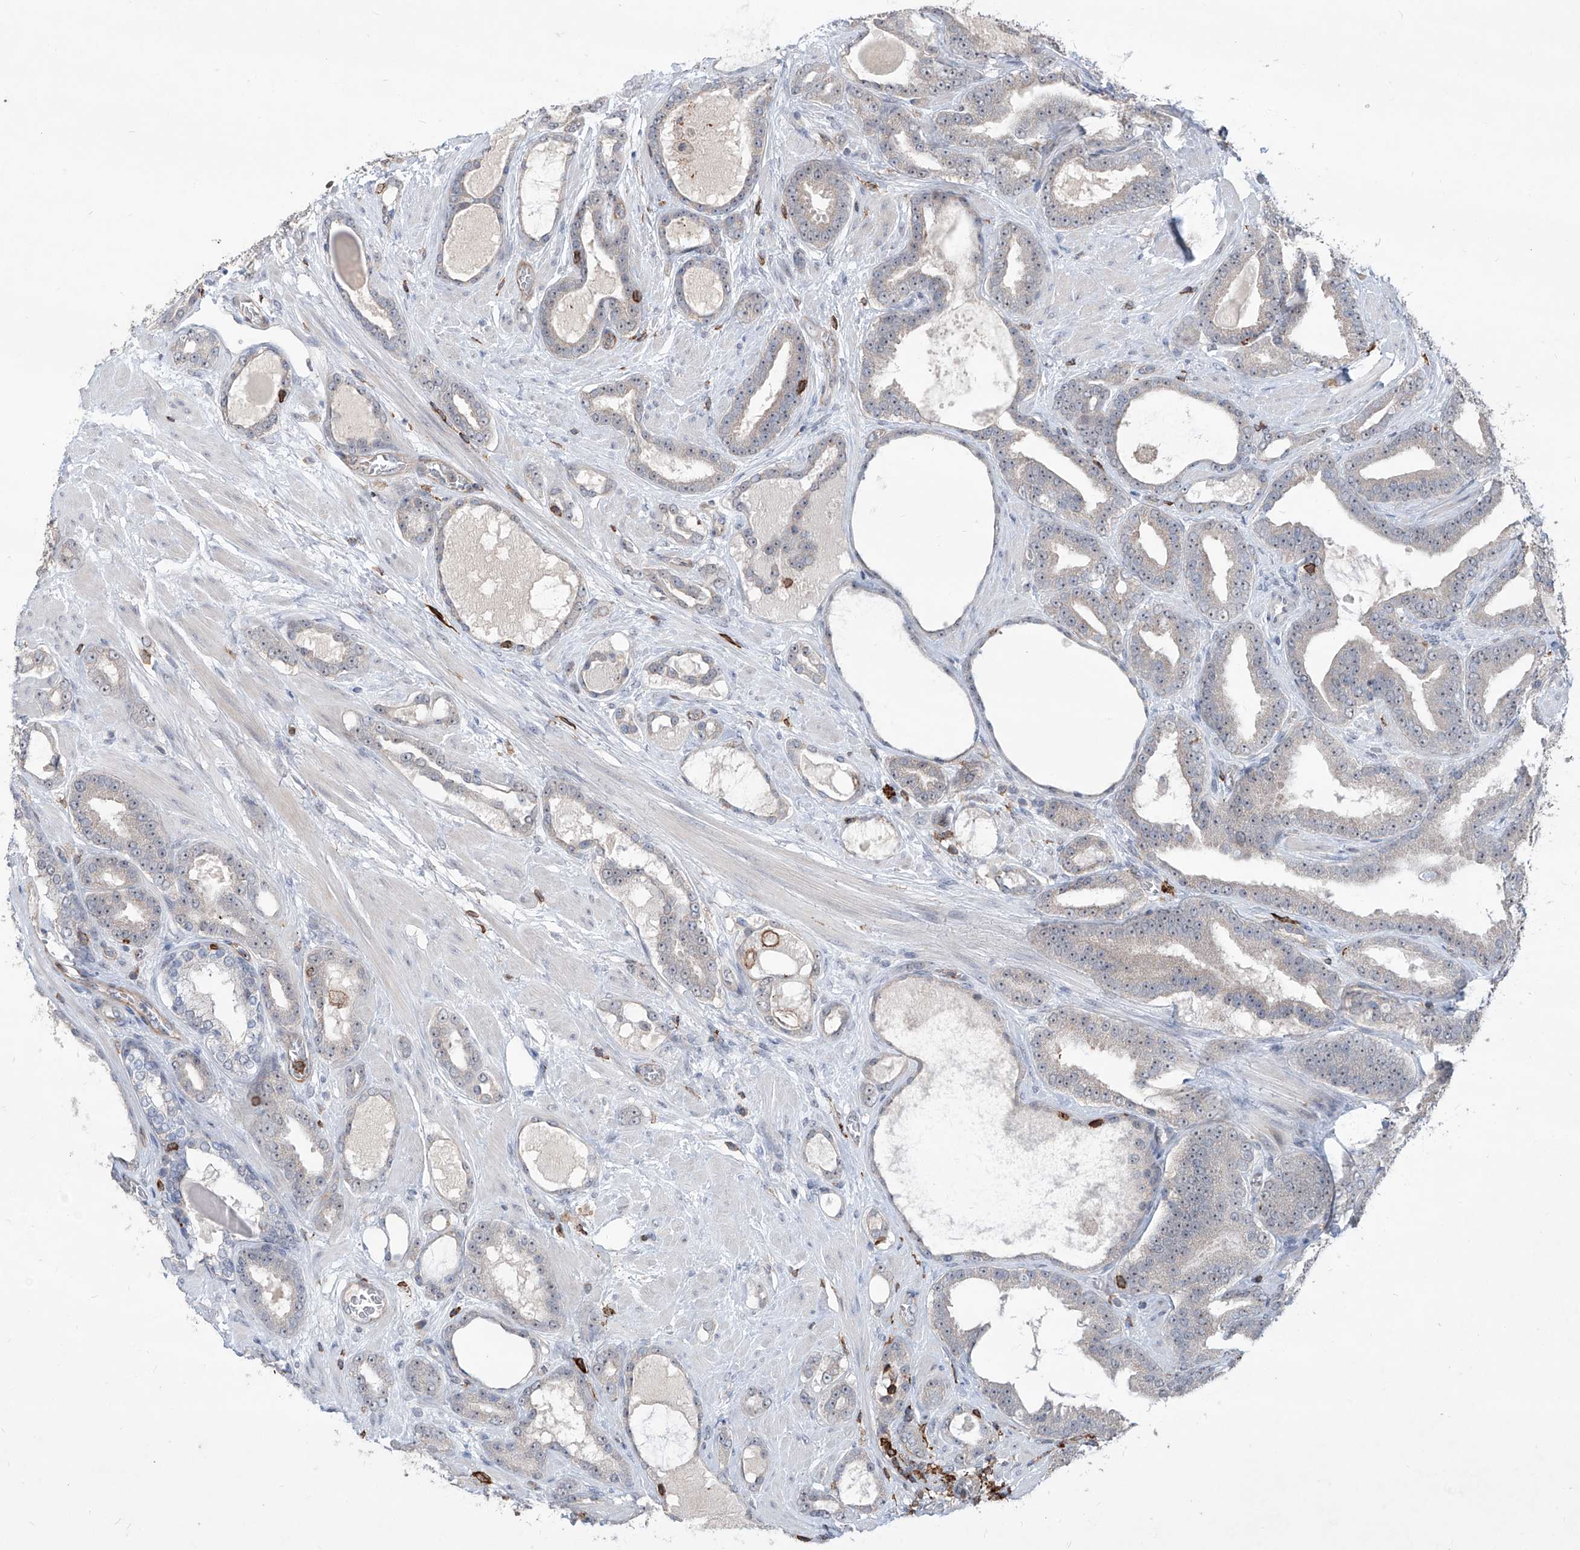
{"staining": {"intensity": "negative", "quantity": "none", "location": "none"}, "tissue": "prostate cancer", "cell_type": "Tumor cells", "image_type": "cancer", "snomed": [{"axis": "morphology", "description": "Adenocarcinoma, High grade"}, {"axis": "topography", "description": "Prostate"}], "caption": "DAB immunohistochemical staining of prostate cancer (adenocarcinoma (high-grade)) reveals no significant staining in tumor cells.", "gene": "ZBTB48", "patient": {"sex": "male", "age": 60}}